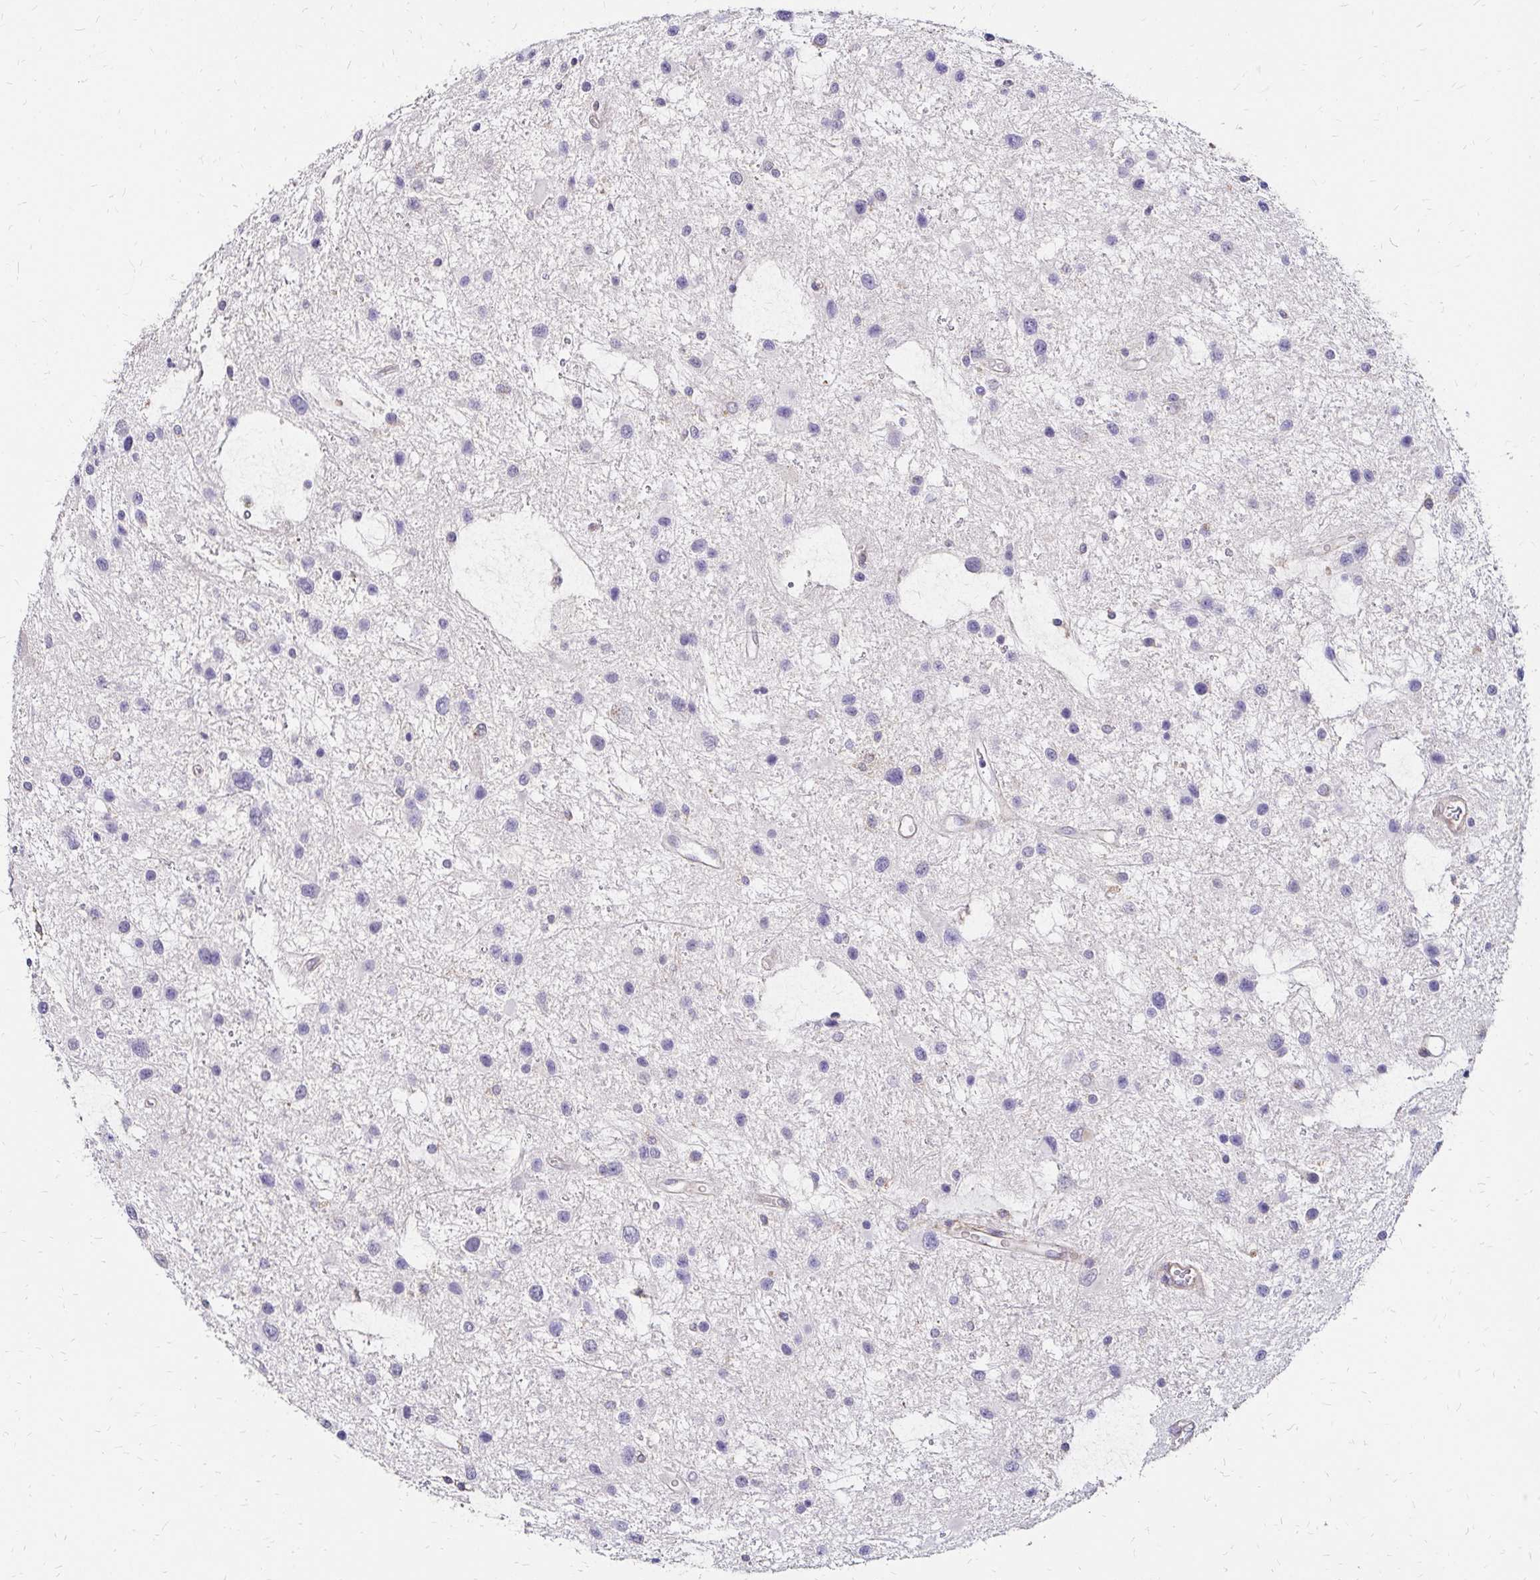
{"staining": {"intensity": "negative", "quantity": "none", "location": "none"}, "tissue": "glioma", "cell_type": "Tumor cells", "image_type": "cancer", "snomed": [{"axis": "morphology", "description": "Glioma, malignant, Low grade"}, {"axis": "topography", "description": "Brain"}], "caption": "DAB (3,3'-diaminobenzidine) immunohistochemical staining of glioma displays no significant expression in tumor cells. (Brightfield microscopy of DAB (3,3'-diaminobenzidine) IHC at high magnification).", "gene": "PRIMA1", "patient": {"sex": "female", "age": 32}}